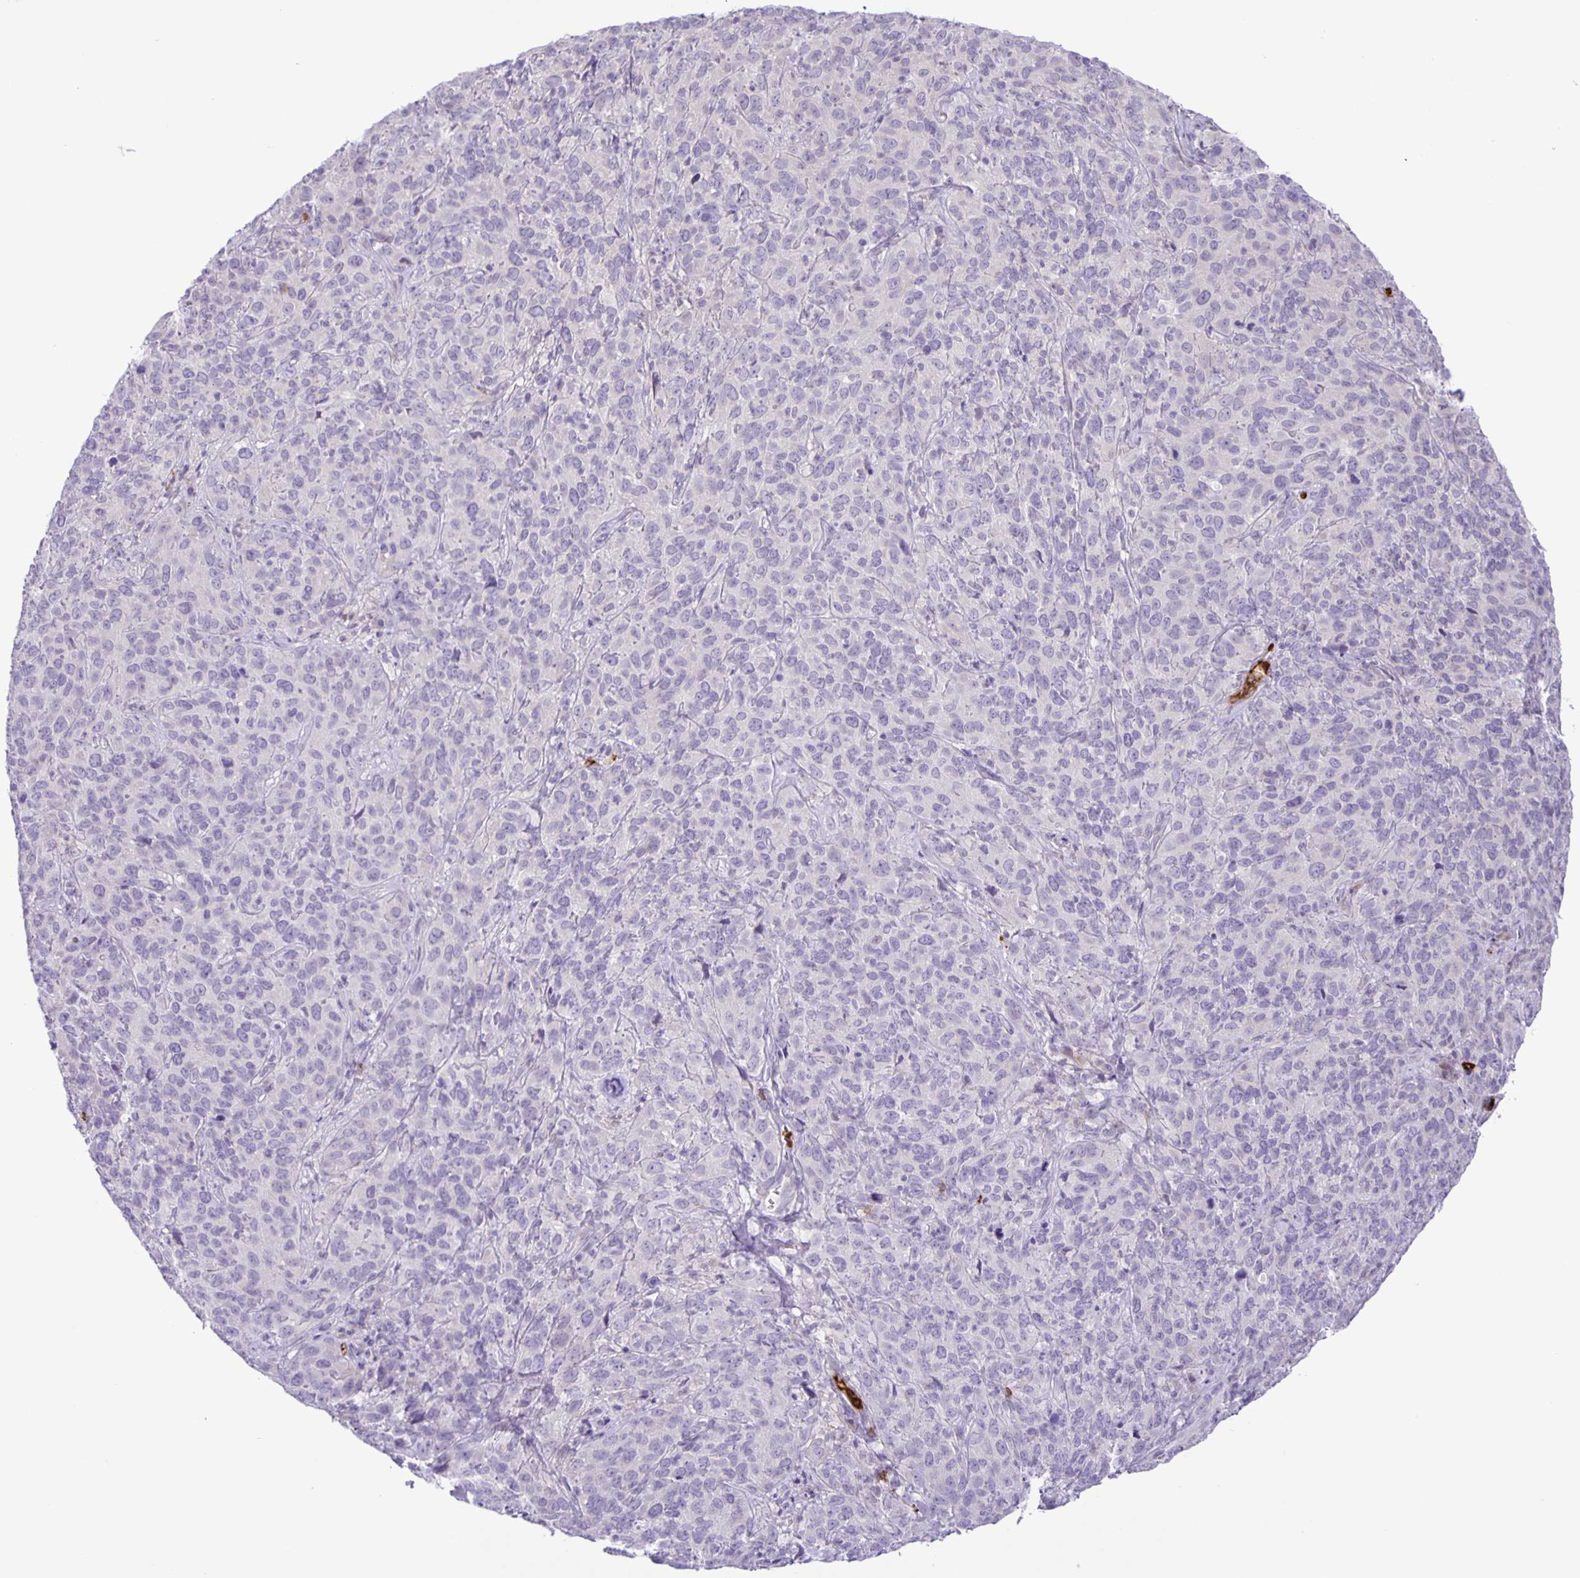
{"staining": {"intensity": "negative", "quantity": "none", "location": "none"}, "tissue": "cervical cancer", "cell_type": "Tumor cells", "image_type": "cancer", "snomed": [{"axis": "morphology", "description": "Squamous cell carcinoma, NOS"}, {"axis": "topography", "description": "Cervix"}], "caption": "Tumor cells show no significant expression in cervical squamous cell carcinoma.", "gene": "ADCK1", "patient": {"sex": "female", "age": 51}}